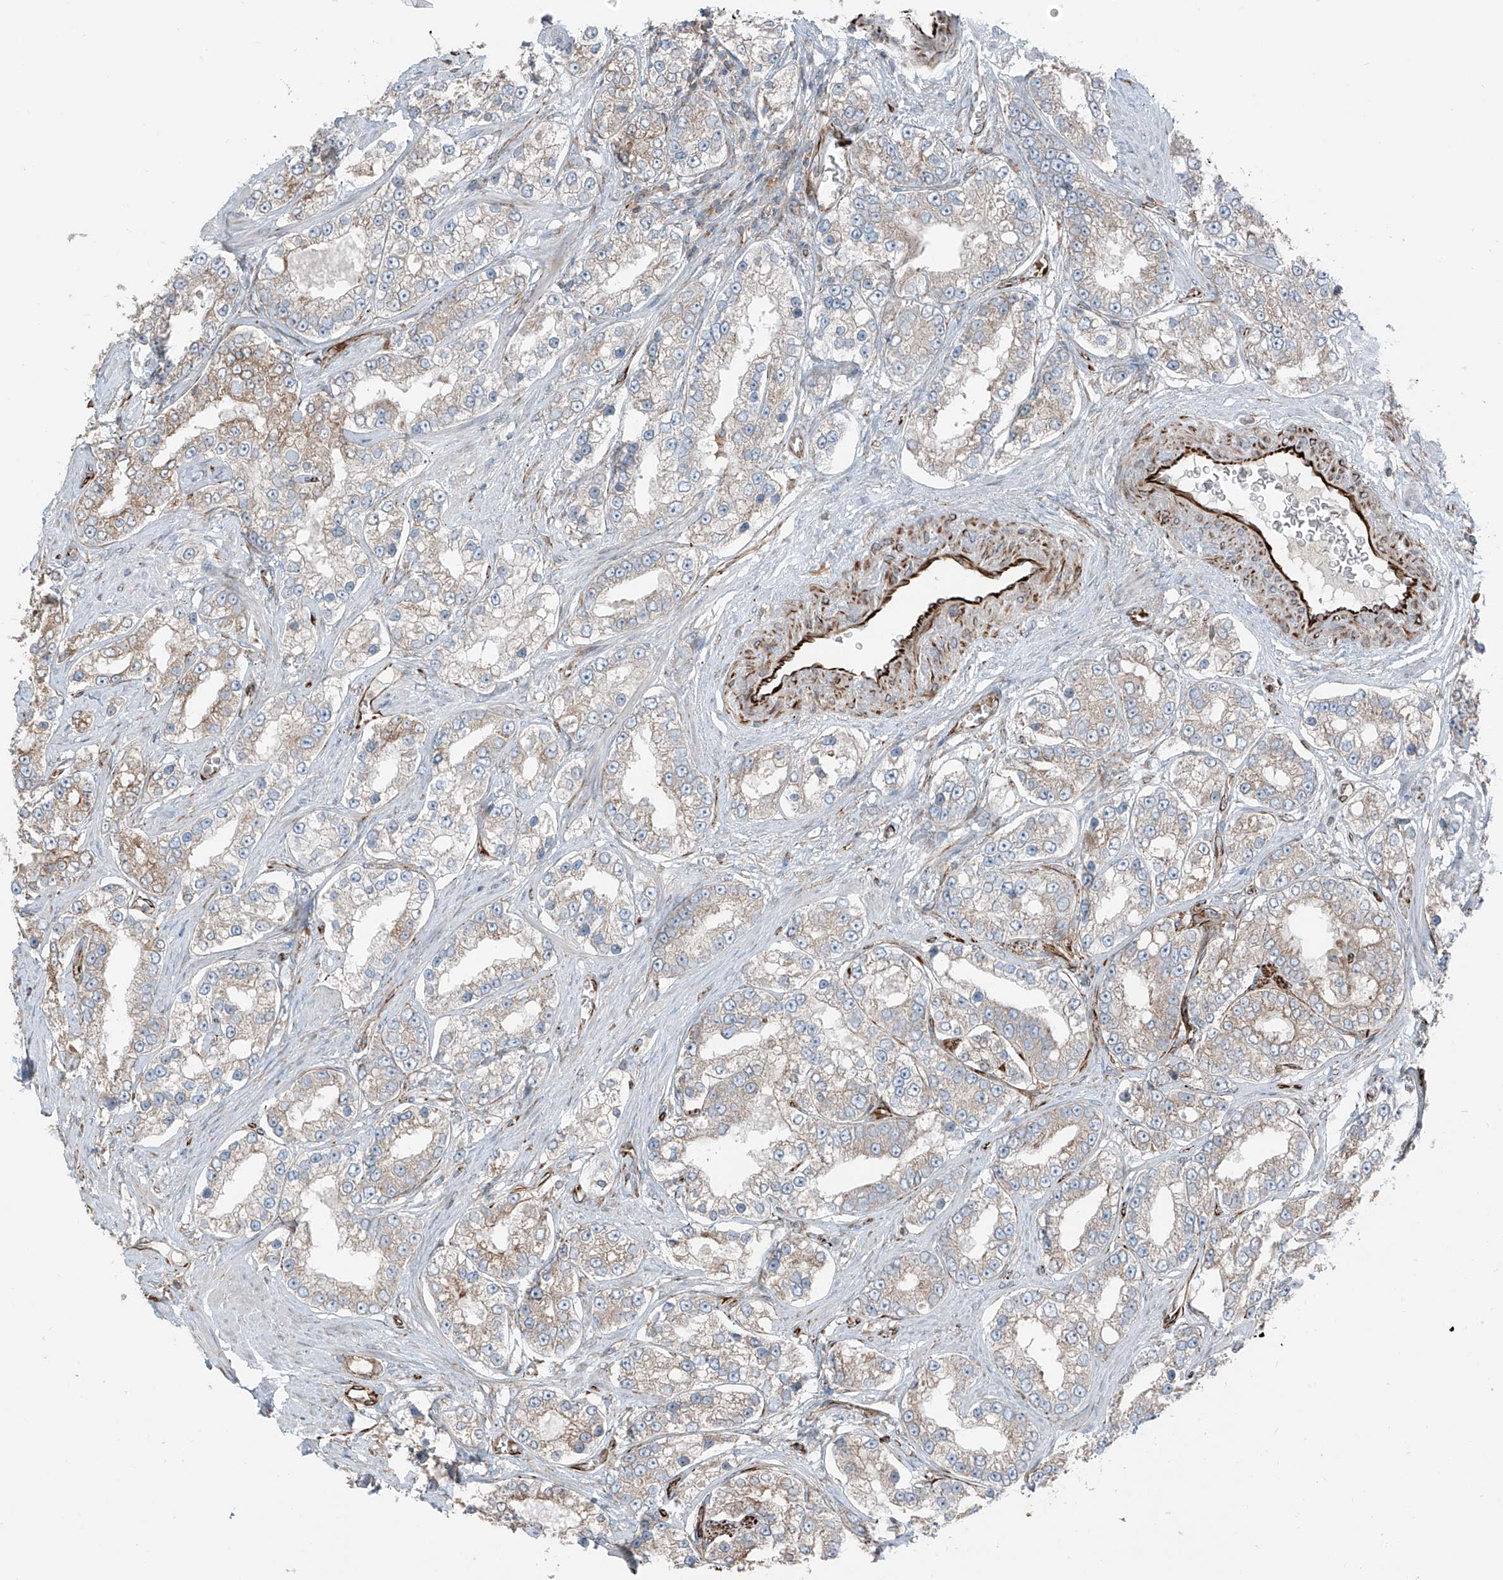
{"staining": {"intensity": "weak", "quantity": "<25%", "location": "cytoplasmic/membranous"}, "tissue": "prostate cancer", "cell_type": "Tumor cells", "image_type": "cancer", "snomed": [{"axis": "morphology", "description": "Normal tissue, NOS"}, {"axis": "morphology", "description": "Adenocarcinoma, High grade"}, {"axis": "topography", "description": "Prostate"}], "caption": "The immunohistochemistry micrograph has no significant expression in tumor cells of prostate cancer (high-grade adenocarcinoma) tissue. (Stains: DAB (3,3'-diaminobenzidine) IHC with hematoxylin counter stain, Microscopy: brightfield microscopy at high magnification).", "gene": "ERLEC1", "patient": {"sex": "male", "age": 83}}